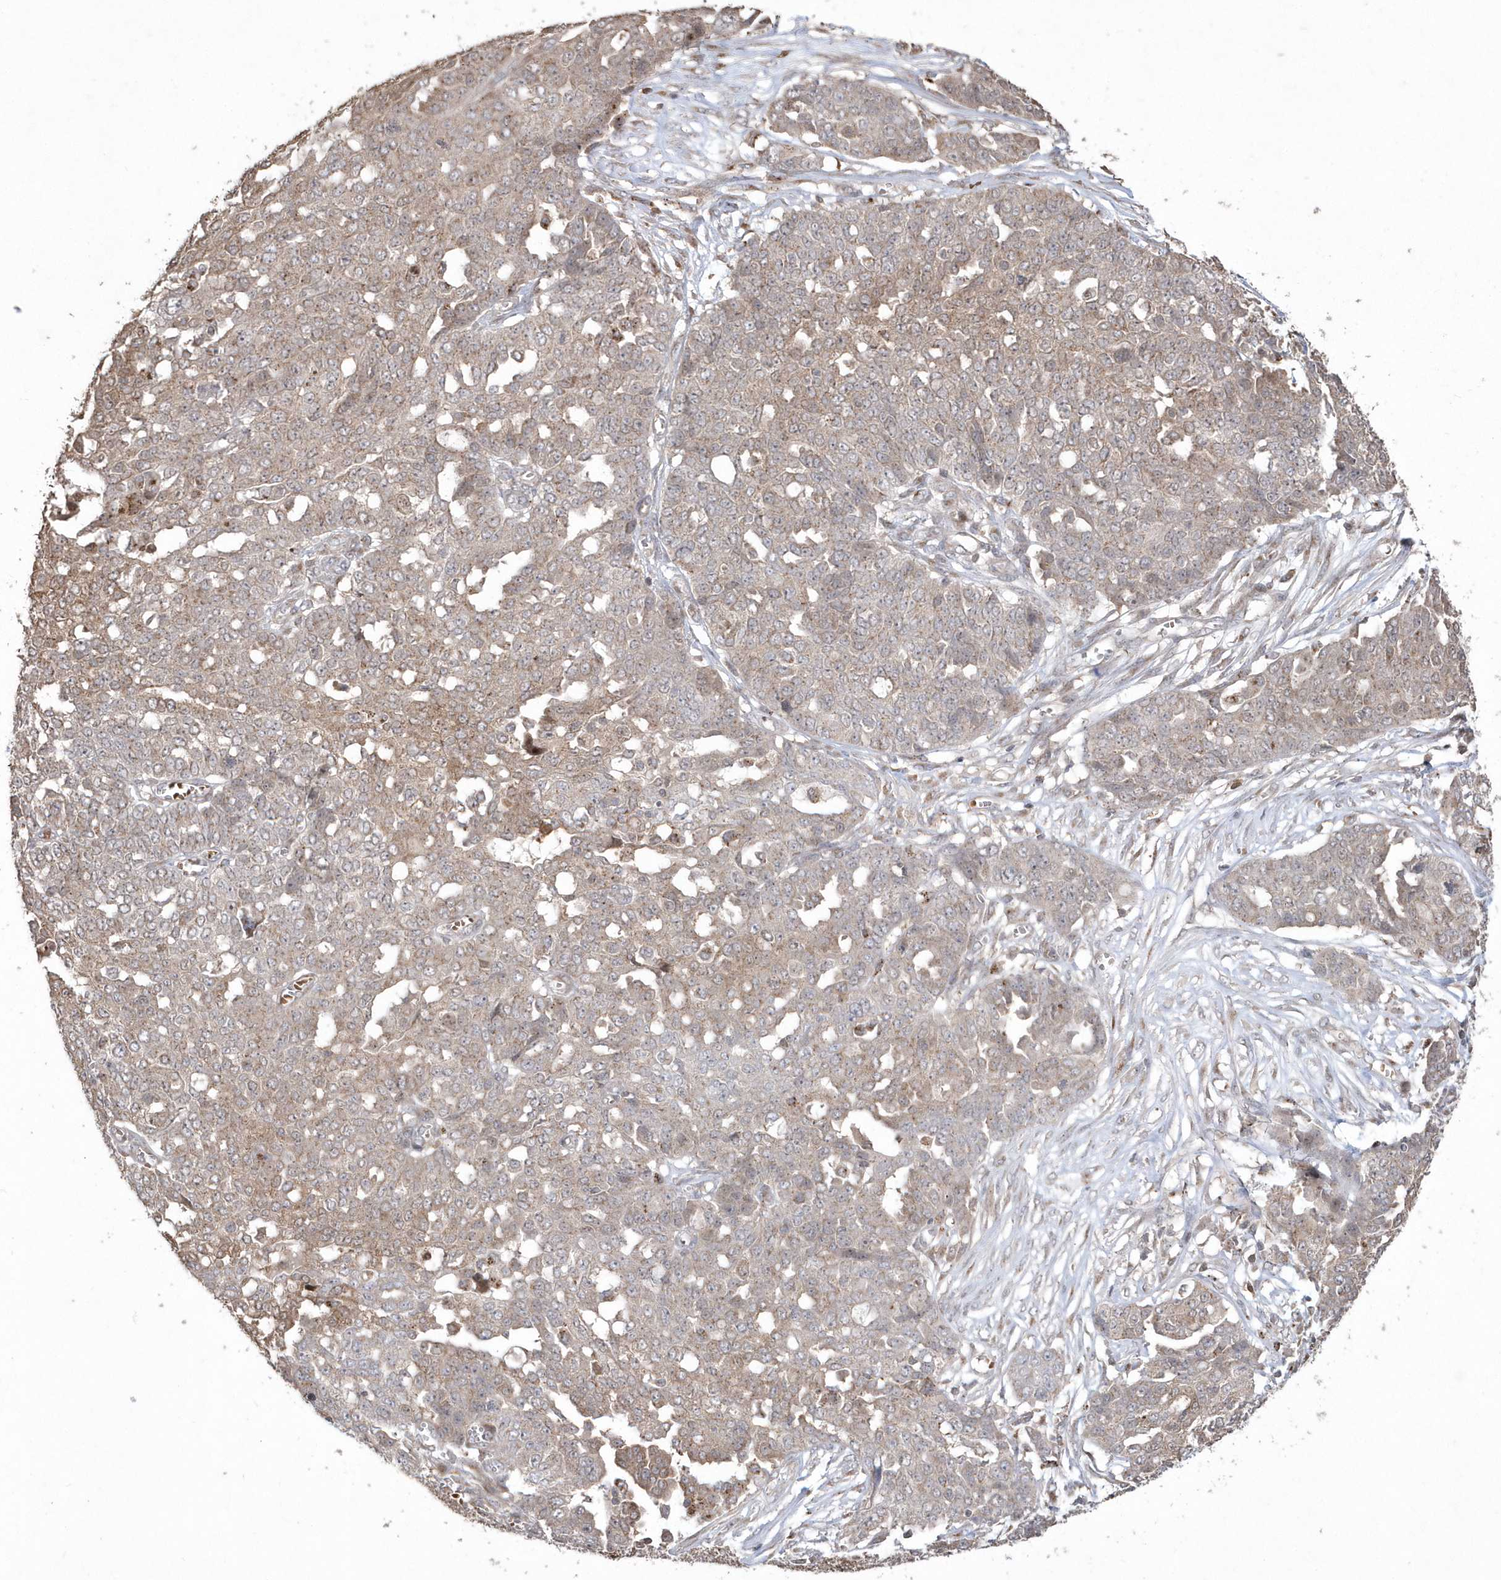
{"staining": {"intensity": "moderate", "quantity": "25%-75%", "location": "cytoplasmic/membranous"}, "tissue": "ovarian cancer", "cell_type": "Tumor cells", "image_type": "cancer", "snomed": [{"axis": "morphology", "description": "Cystadenocarcinoma, serous, NOS"}, {"axis": "topography", "description": "Soft tissue"}, {"axis": "topography", "description": "Ovary"}], "caption": "A micrograph of human serous cystadenocarcinoma (ovarian) stained for a protein shows moderate cytoplasmic/membranous brown staining in tumor cells.", "gene": "GEMIN6", "patient": {"sex": "female", "age": 57}}